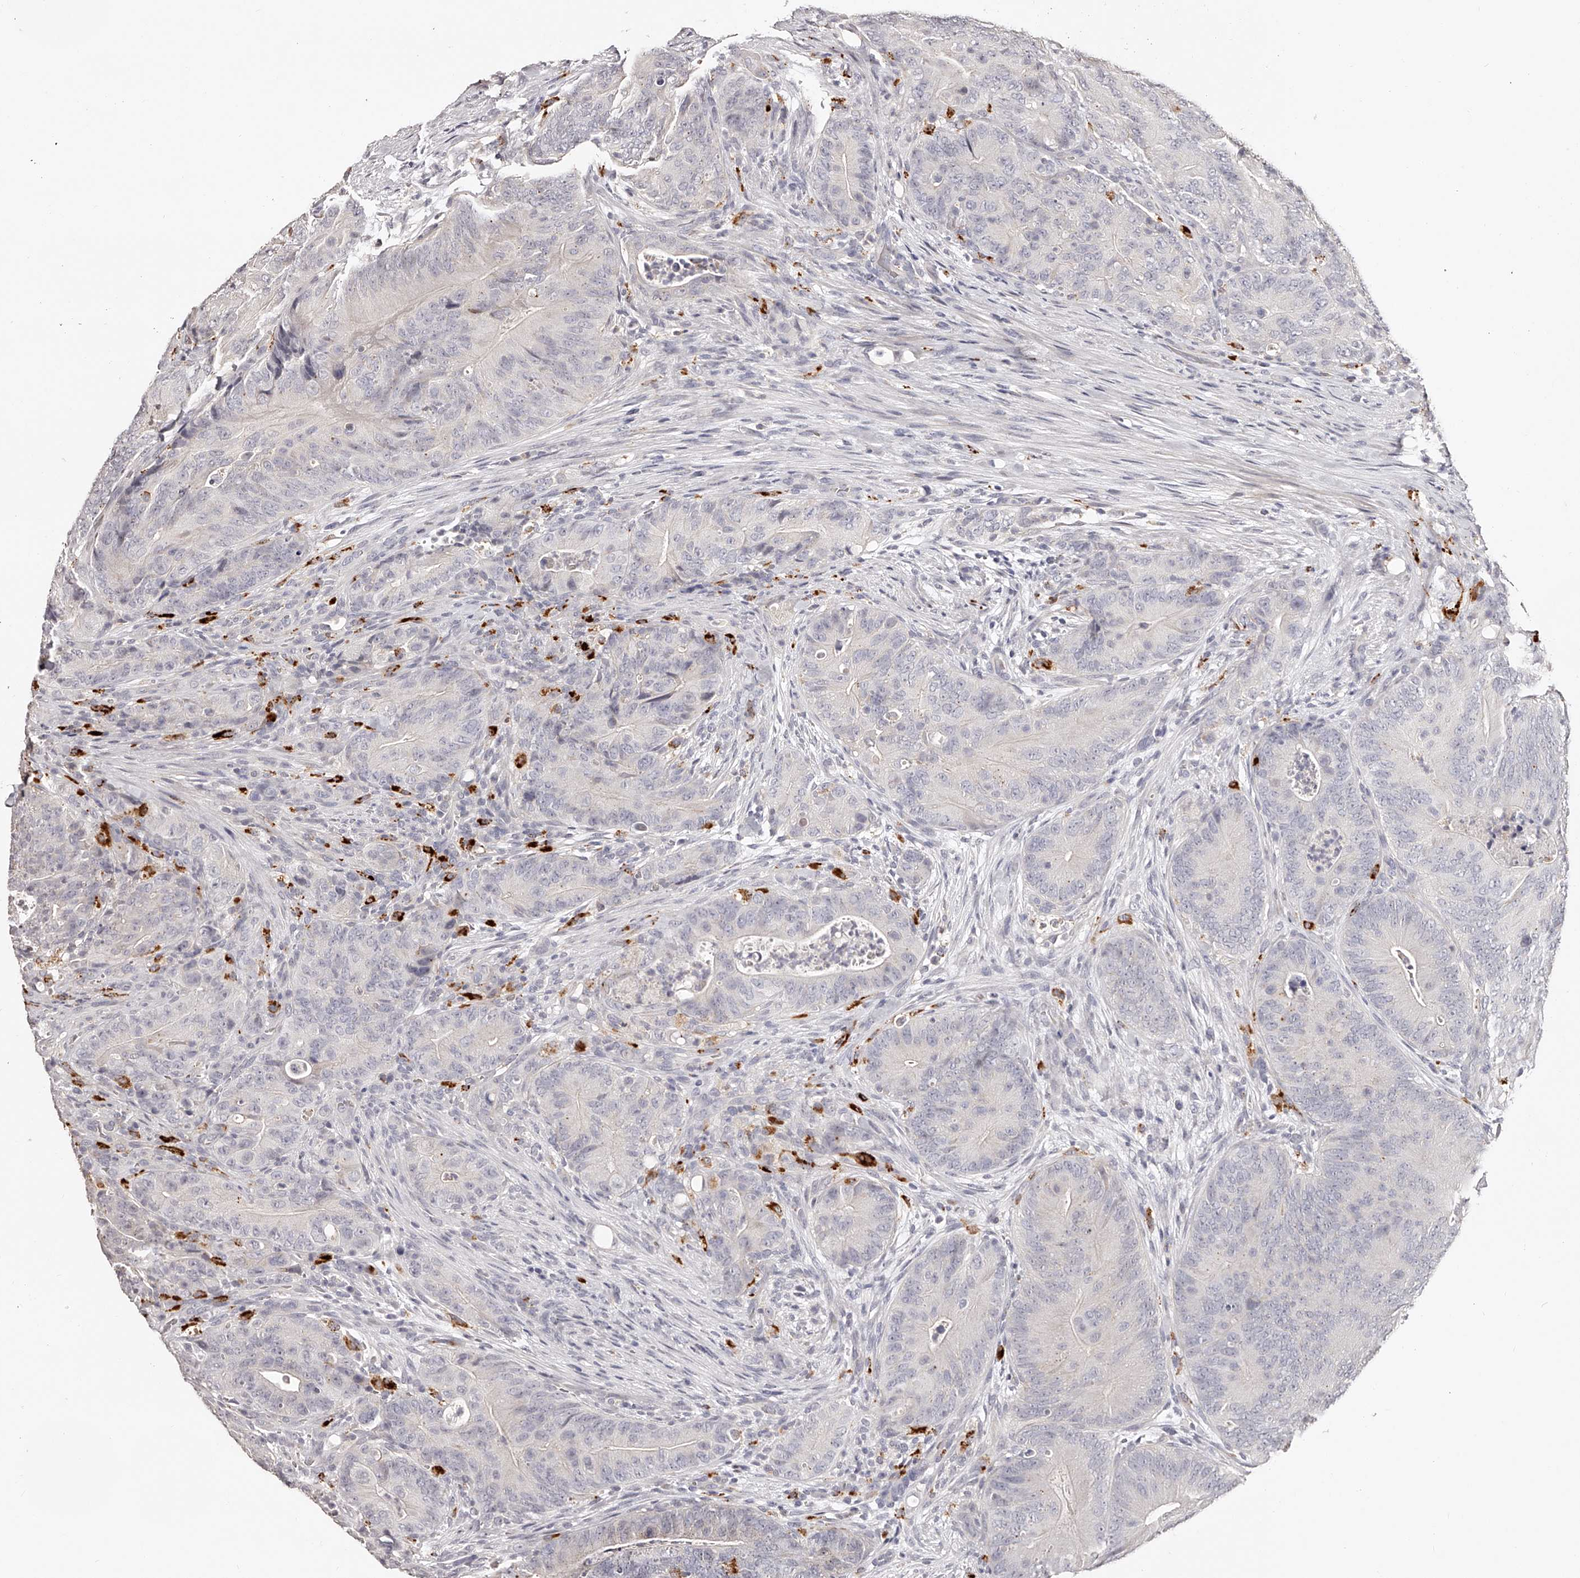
{"staining": {"intensity": "negative", "quantity": "none", "location": "none"}, "tissue": "colorectal cancer", "cell_type": "Tumor cells", "image_type": "cancer", "snomed": [{"axis": "morphology", "description": "Normal tissue, NOS"}, {"axis": "topography", "description": "Colon"}], "caption": "Colorectal cancer was stained to show a protein in brown. There is no significant staining in tumor cells.", "gene": "SLC35D3", "patient": {"sex": "female", "age": 82}}